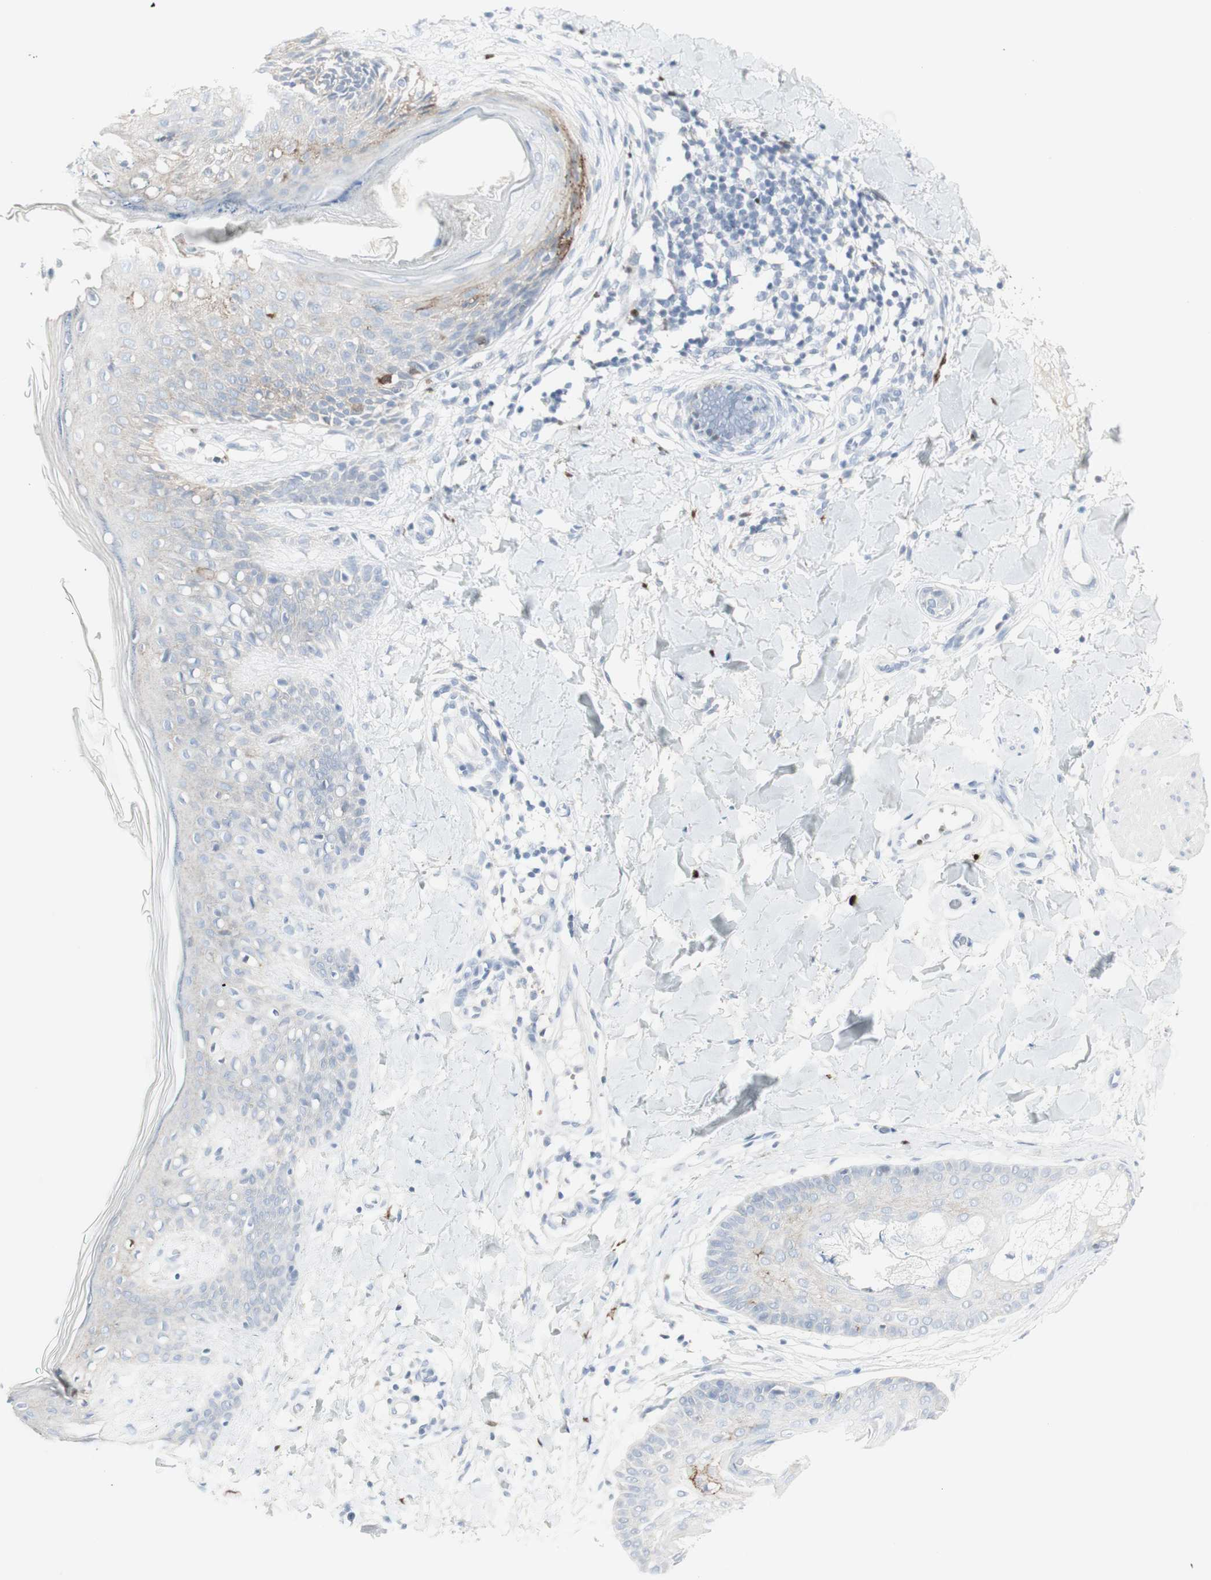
{"staining": {"intensity": "negative", "quantity": "none", "location": "none"}, "tissue": "skin", "cell_type": "Fibroblasts", "image_type": "normal", "snomed": [{"axis": "morphology", "description": "Normal tissue, NOS"}, {"axis": "topography", "description": "Skin"}], "caption": "This is an immunohistochemistry (IHC) histopathology image of benign human skin. There is no staining in fibroblasts.", "gene": "MDK", "patient": {"sex": "male", "age": 16}}